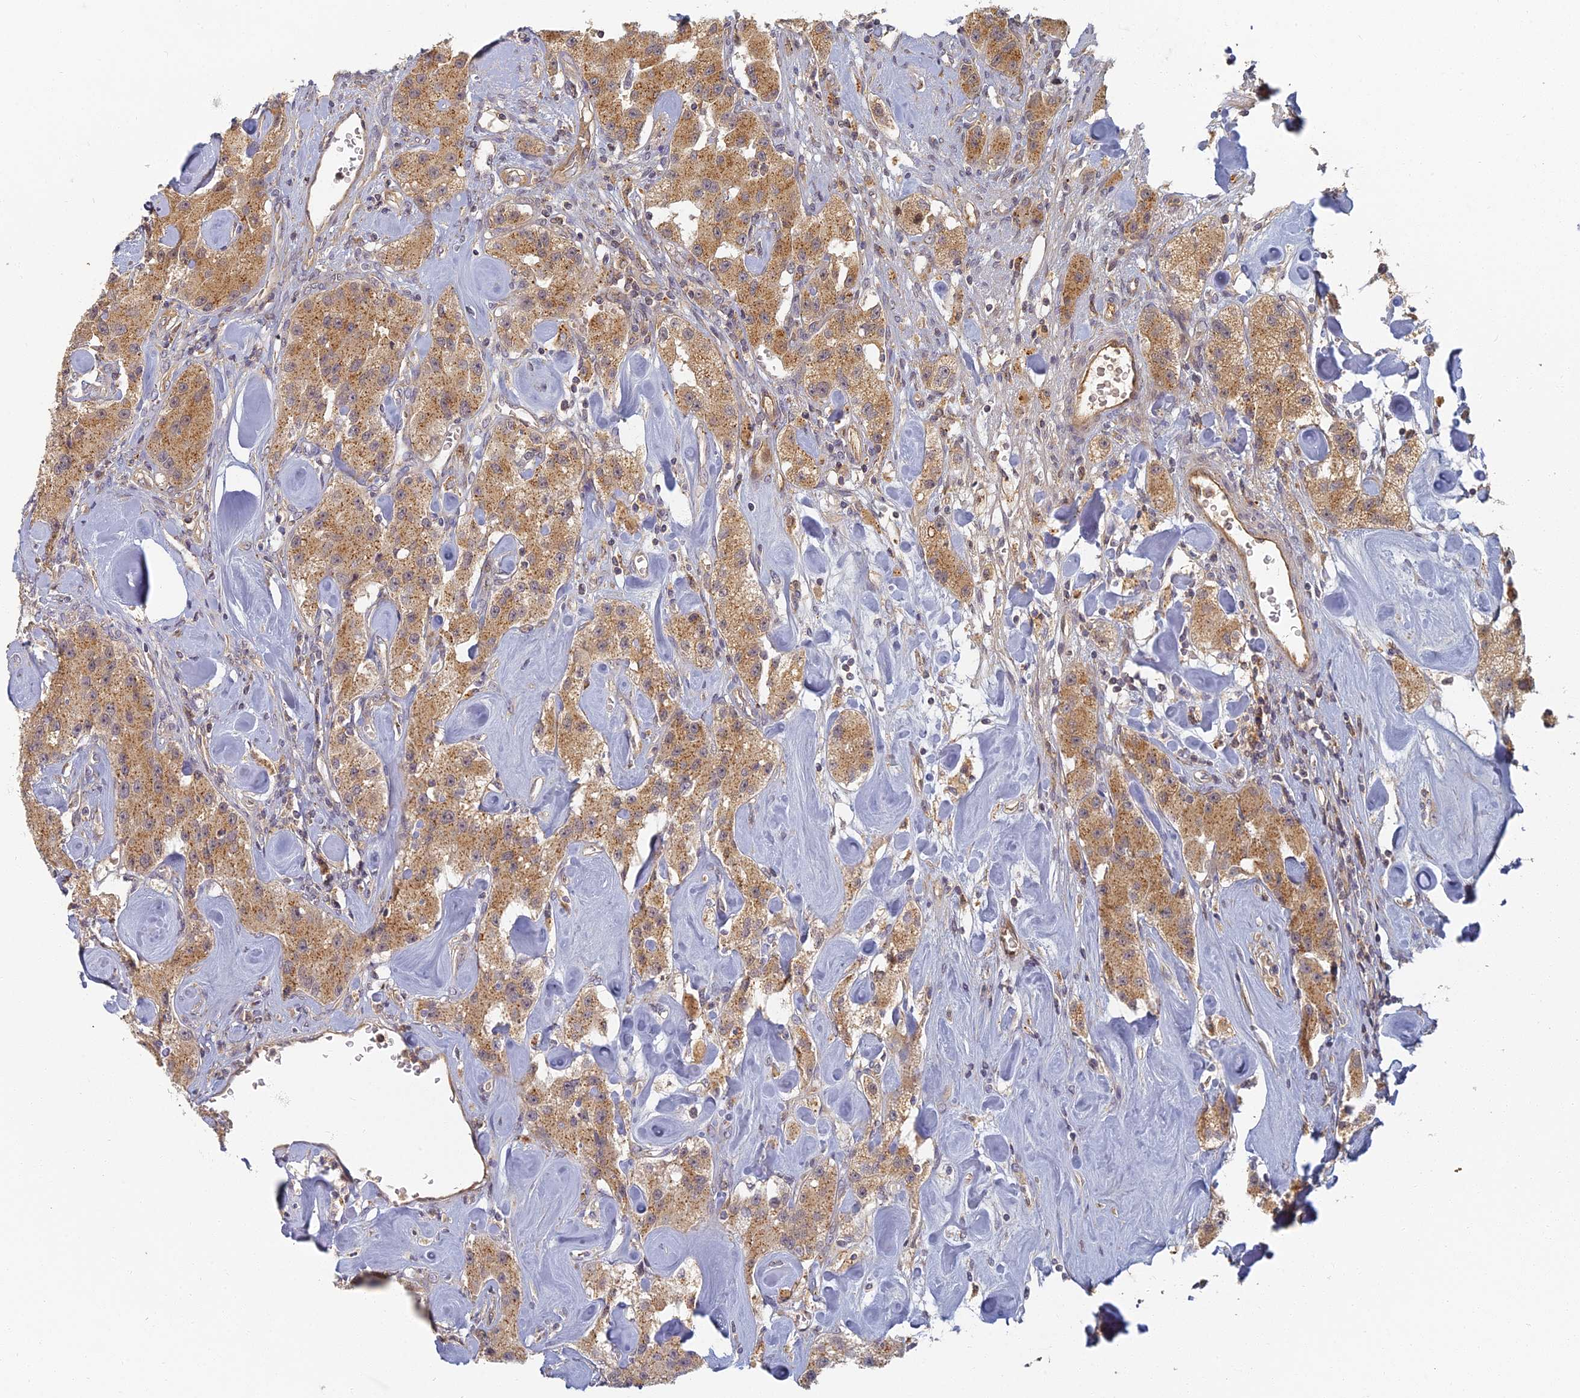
{"staining": {"intensity": "moderate", "quantity": ">75%", "location": "cytoplasmic/membranous"}, "tissue": "carcinoid", "cell_type": "Tumor cells", "image_type": "cancer", "snomed": [{"axis": "morphology", "description": "Carcinoid, malignant, NOS"}, {"axis": "topography", "description": "Pancreas"}], "caption": "The photomicrograph demonstrates immunohistochemical staining of carcinoid. There is moderate cytoplasmic/membranous positivity is seen in approximately >75% of tumor cells.", "gene": "INO80D", "patient": {"sex": "male", "age": 41}}